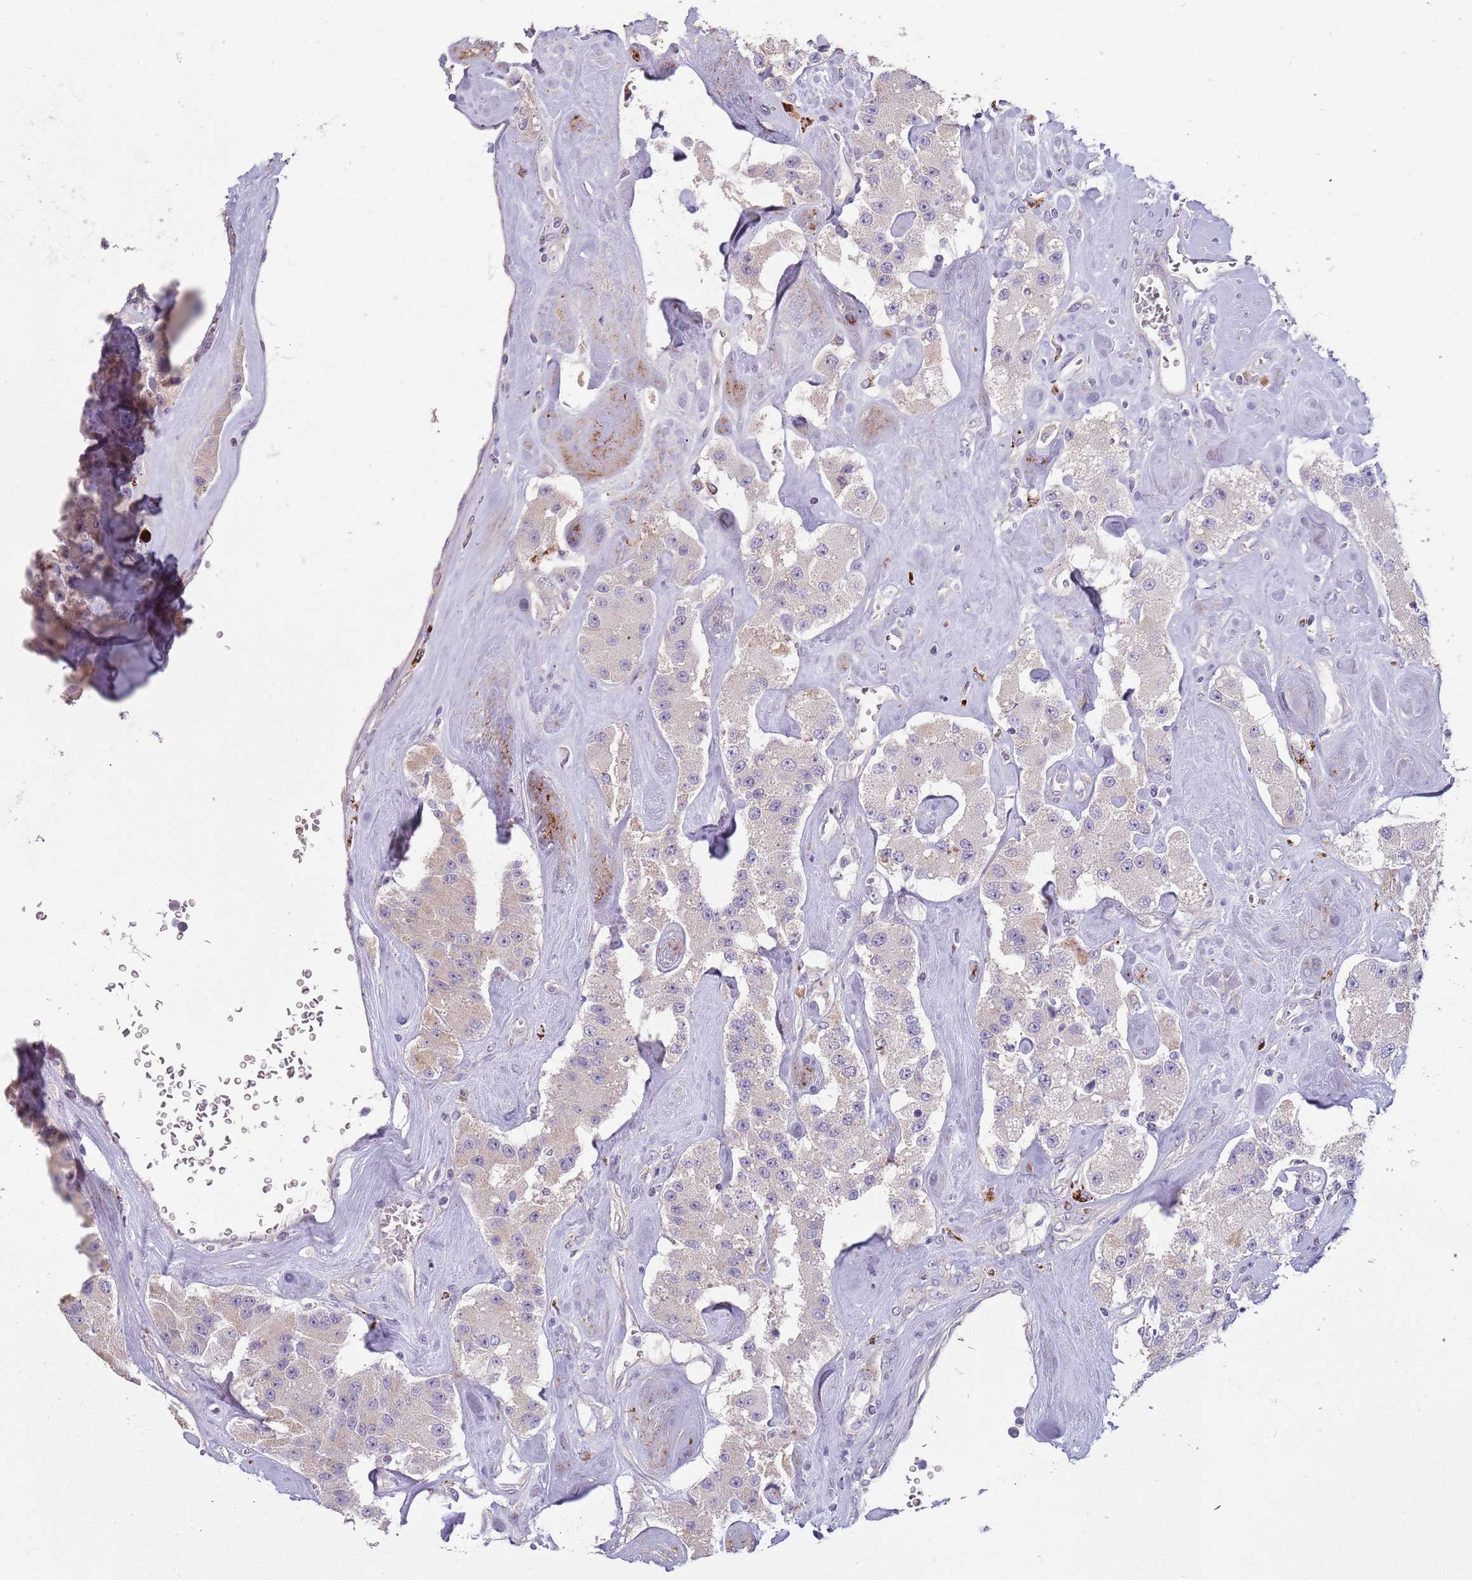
{"staining": {"intensity": "negative", "quantity": "none", "location": "none"}, "tissue": "carcinoid", "cell_type": "Tumor cells", "image_type": "cancer", "snomed": [{"axis": "morphology", "description": "Carcinoid, malignant, NOS"}, {"axis": "topography", "description": "Pancreas"}], "caption": "A high-resolution image shows immunohistochemistry staining of carcinoid (malignant), which displays no significant positivity in tumor cells.", "gene": "PIMREG", "patient": {"sex": "male", "age": 41}}